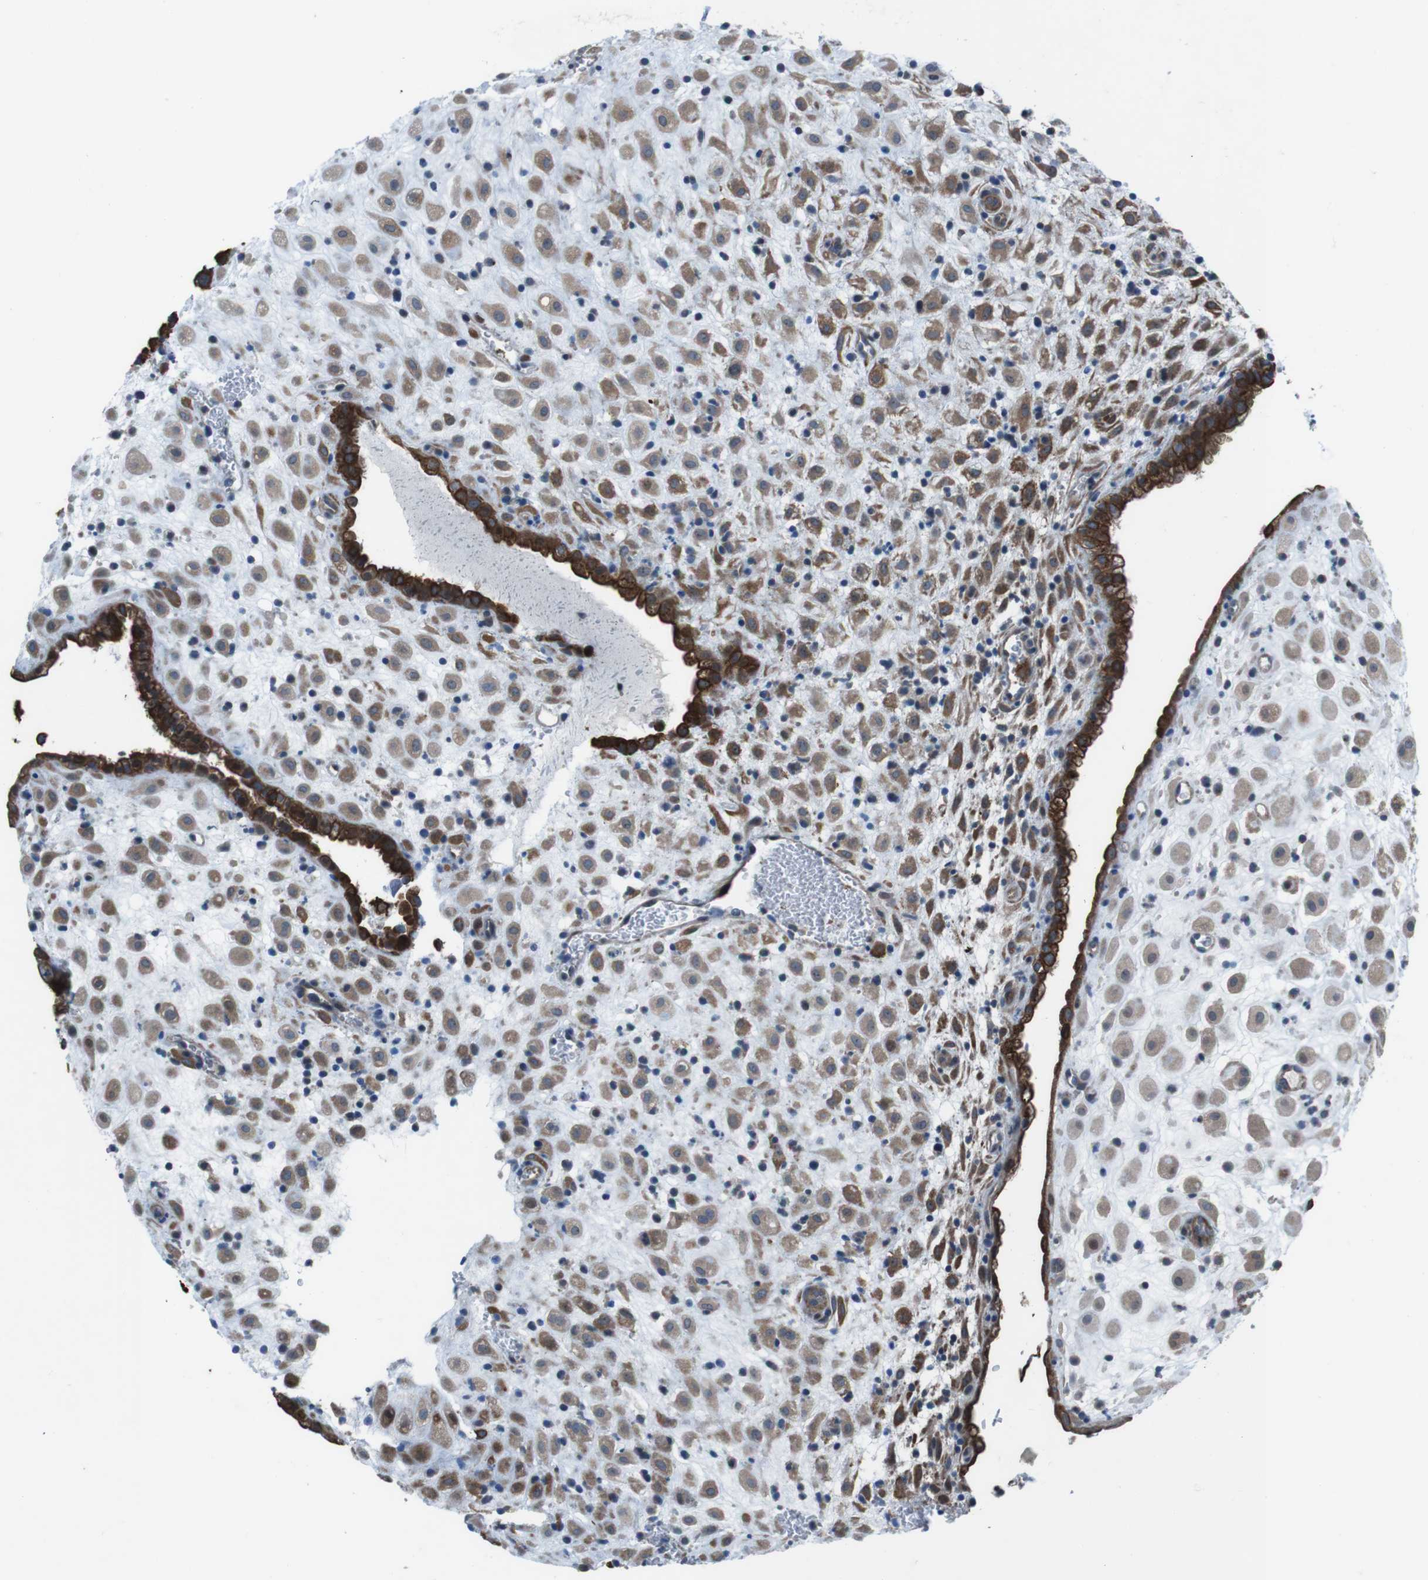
{"staining": {"intensity": "moderate", "quantity": ">75%", "location": "cytoplasmic/membranous"}, "tissue": "placenta", "cell_type": "Decidual cells", "image_type": "normal", "snomed": [{"axis": "morphology", "description": "Normal tissue, NOS"}, {"axis": "topography", "description": "Placenta"}], "caption": "Protein expression by immunohistochemistry (IHC) reveals moderate cytoplasmic/membranous positivity in about >75% of decidual cells in benign placenta.", "gene": "FAM174B", "patient": {"sex": "female", "age": 35}}